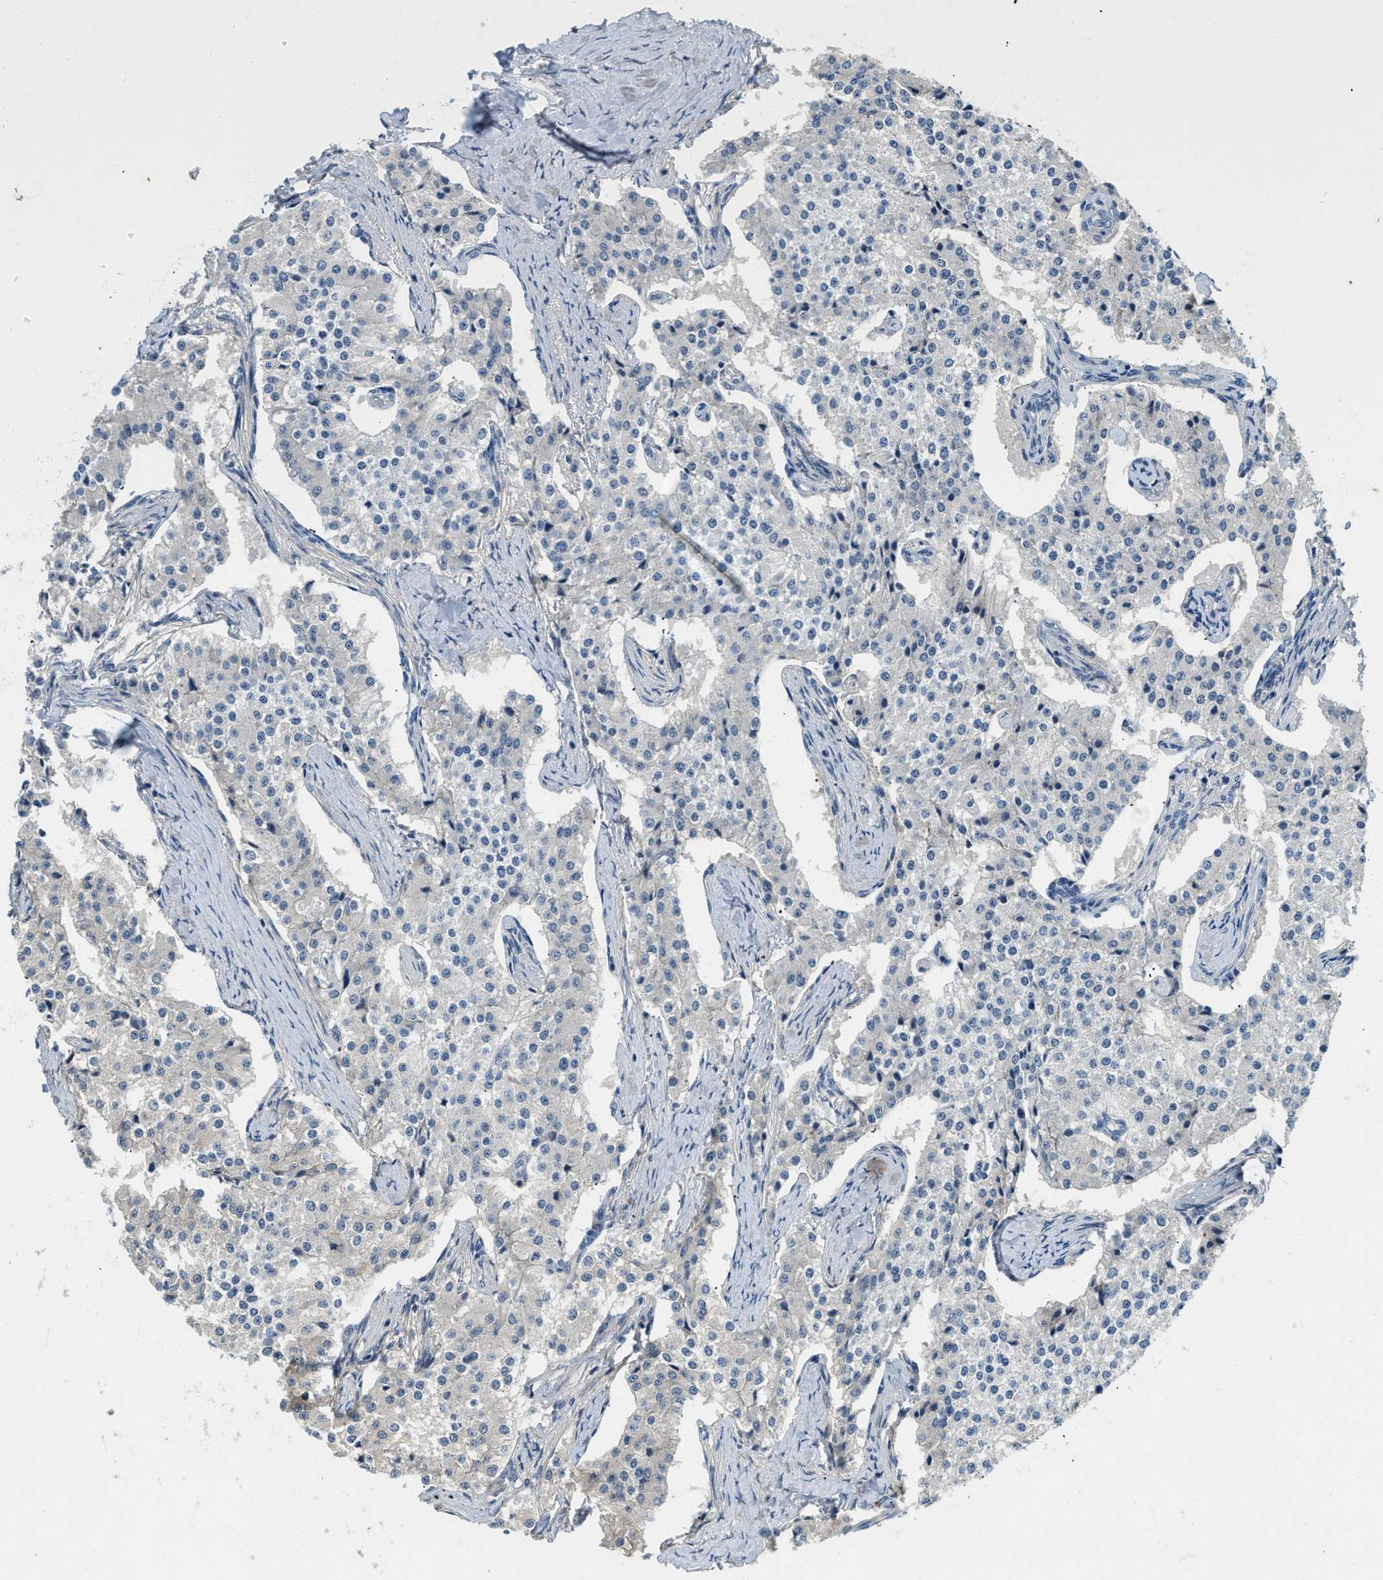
{"staining": {"intensity": "negative", "quantity": "none", "location": "none"}, "tissue": "carcinoid", "cell_type": "Tumor cells", "image_type": "cancer", "snomed": [{"axis": "morphology", "description": "Carcinoid, malignant, NOS"}, {"axis": "topography", "description": "Stomach"}], "caption": "This is a photomicrograph of immunohistochemistry staining of carcinoid, which shows no positivity in tumor cells. (DAB immunohistochemistry, high magnification).", "gene": "TMEM154", "patient": {"sex": "female", "age": 76}}